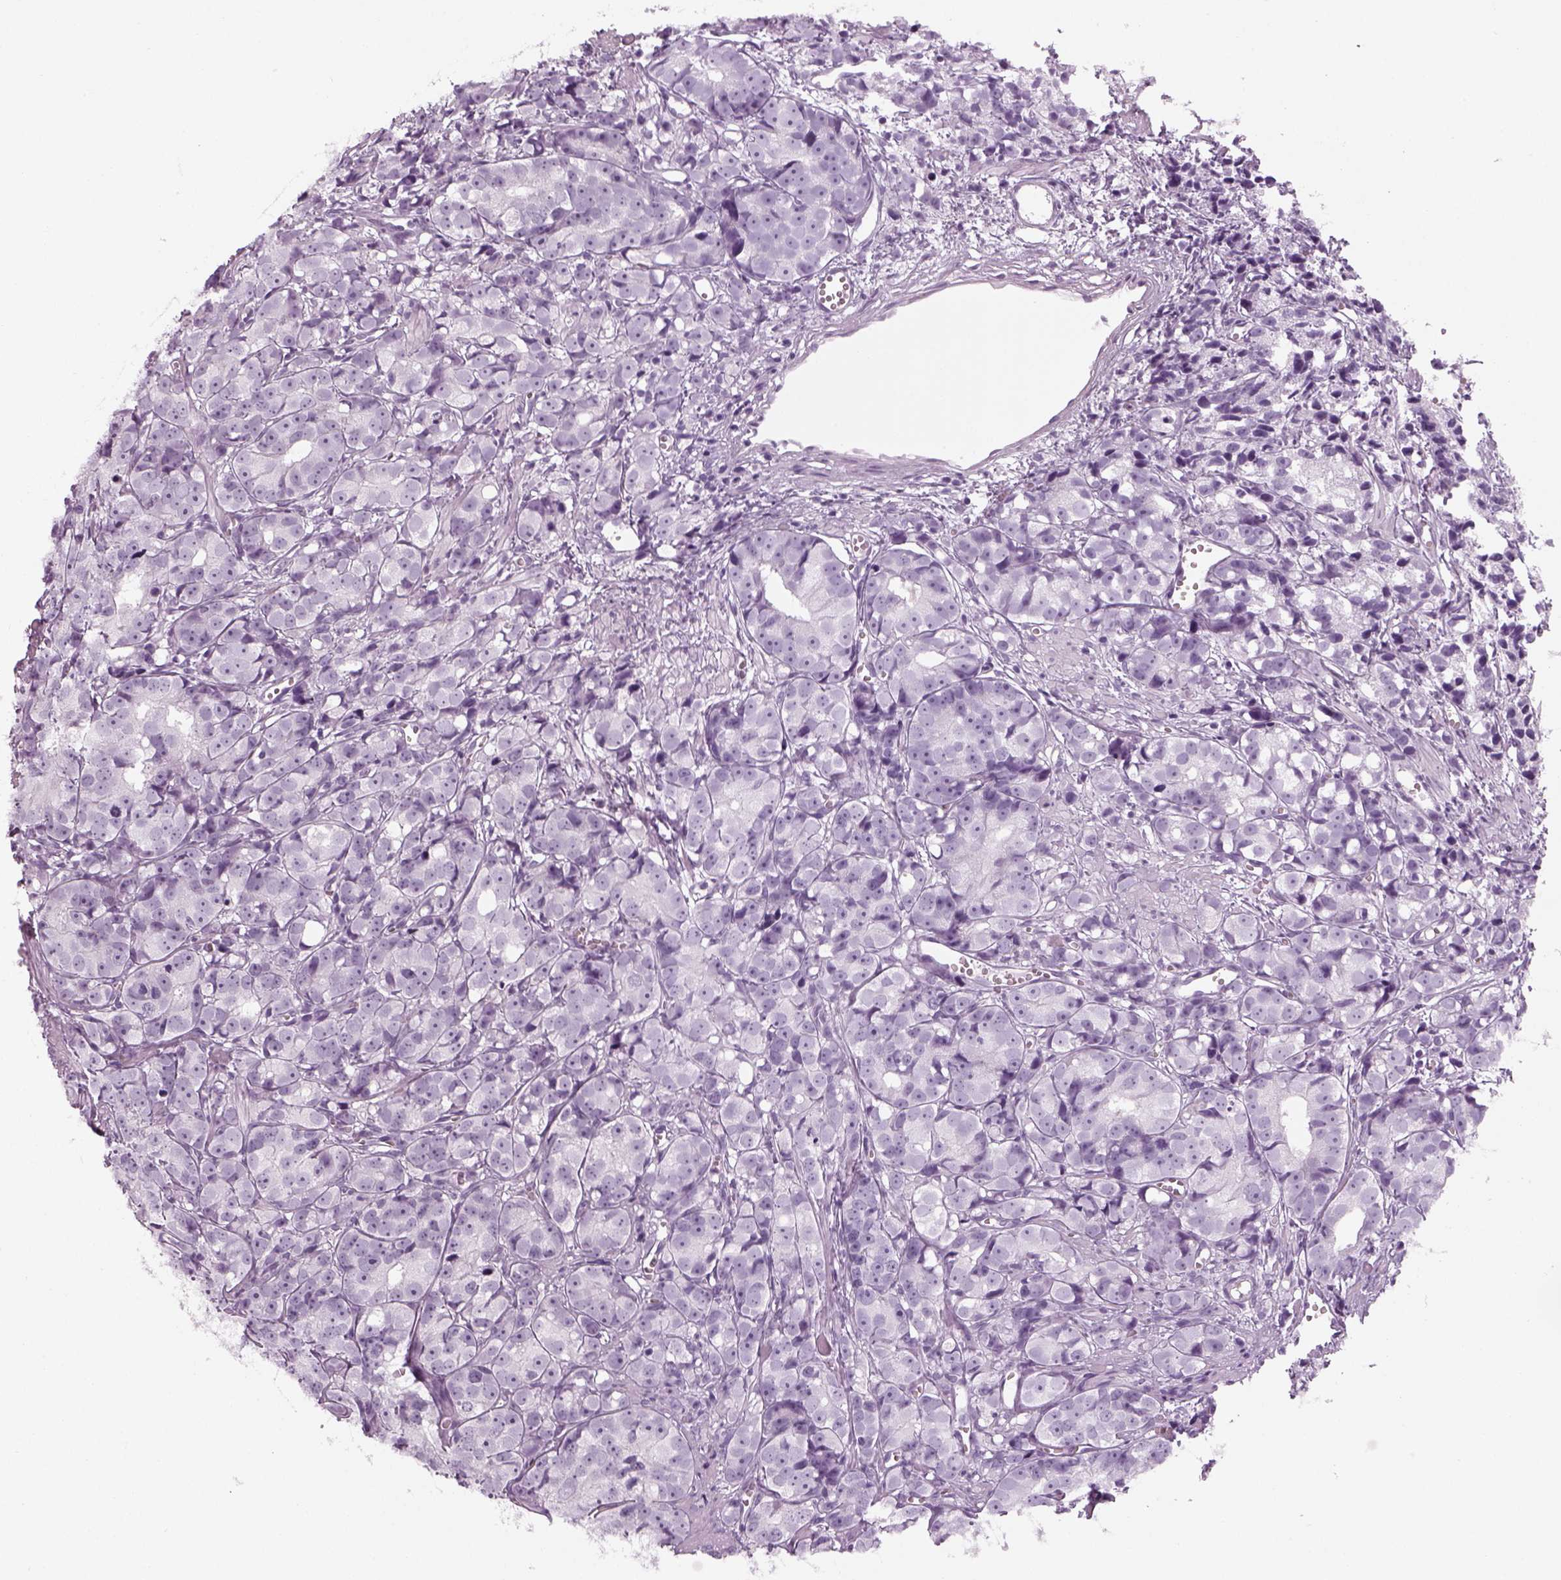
{"staining": {"intensity": "negative", "quantity": "none", "location": "none"}, "tissue": "prostate cancer", "cell_type": "Tumor cells", "image_type": "cancer", "snomed": [{"axis": "morphology", "description": "Adenocarcinoma, High grade"}, {"axis": "topography", "description": "Prostate"}], "caption": "An immunohistochemistry image of prostate adenocarcinoma (high-grade) is shown. There is no staining in tumor cells of prostate adenocarcinoma (high-grade).", "gene": "PABPC1L2B", "patient": {"sex": "male", "age": 77}}